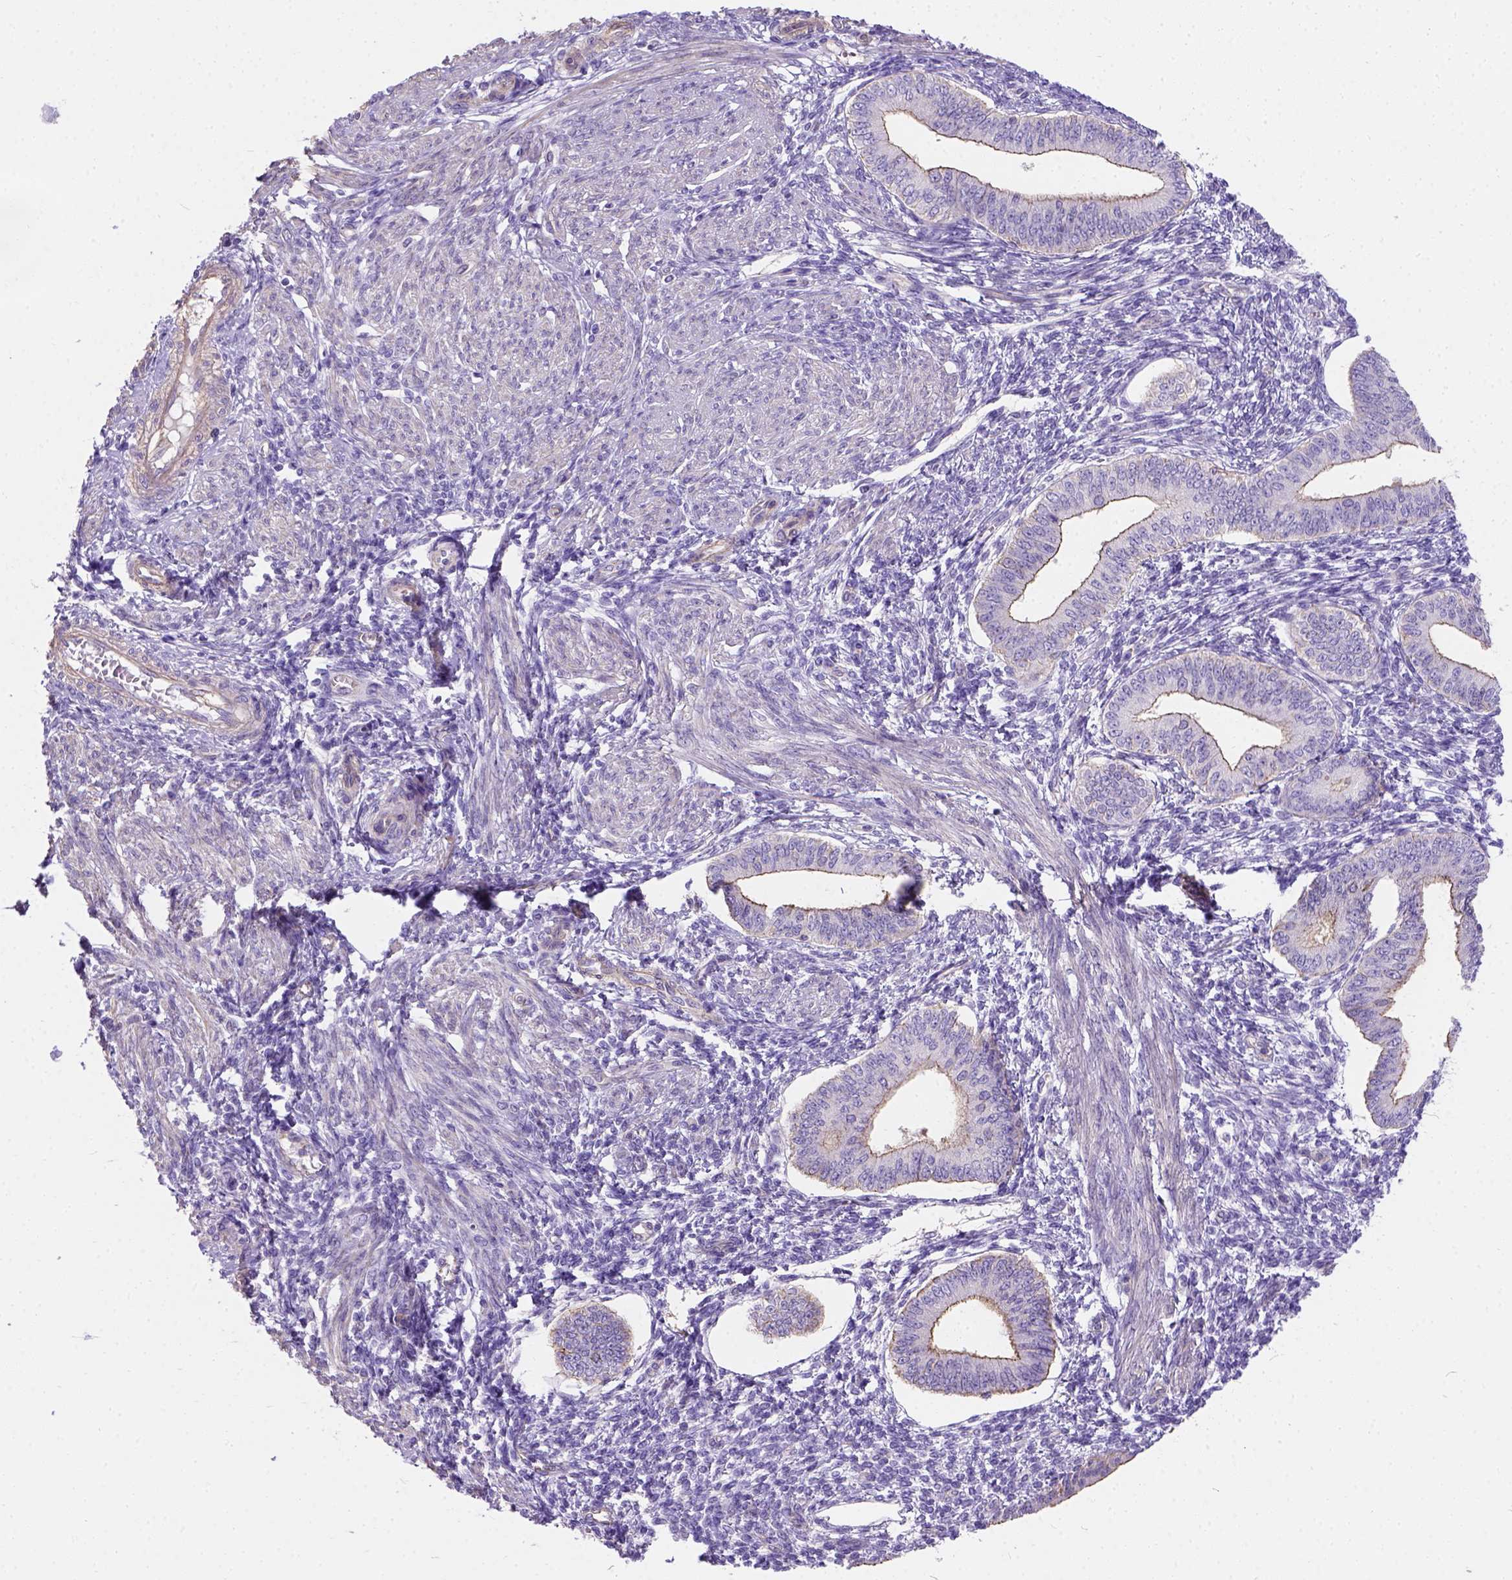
{"staining": {"intensity": "negative", "quantity": "none", "location": "none"}, "tissue": "endometrium", "cell_type": "Cells in endometrial stroma", "image_type": "normal", "snomed": [{"axis": "morphology", "description": "Normal tissue, NOS"}, {"axis": "topography", "description": "Endometrium"}], "caption": "Immunohistochemistry (IHC) of normal human endometrium demonstrates no staining in cells in endometrial stroma.", "gene": "PHF7", "patient": {"sex": "female", "age": 42}}